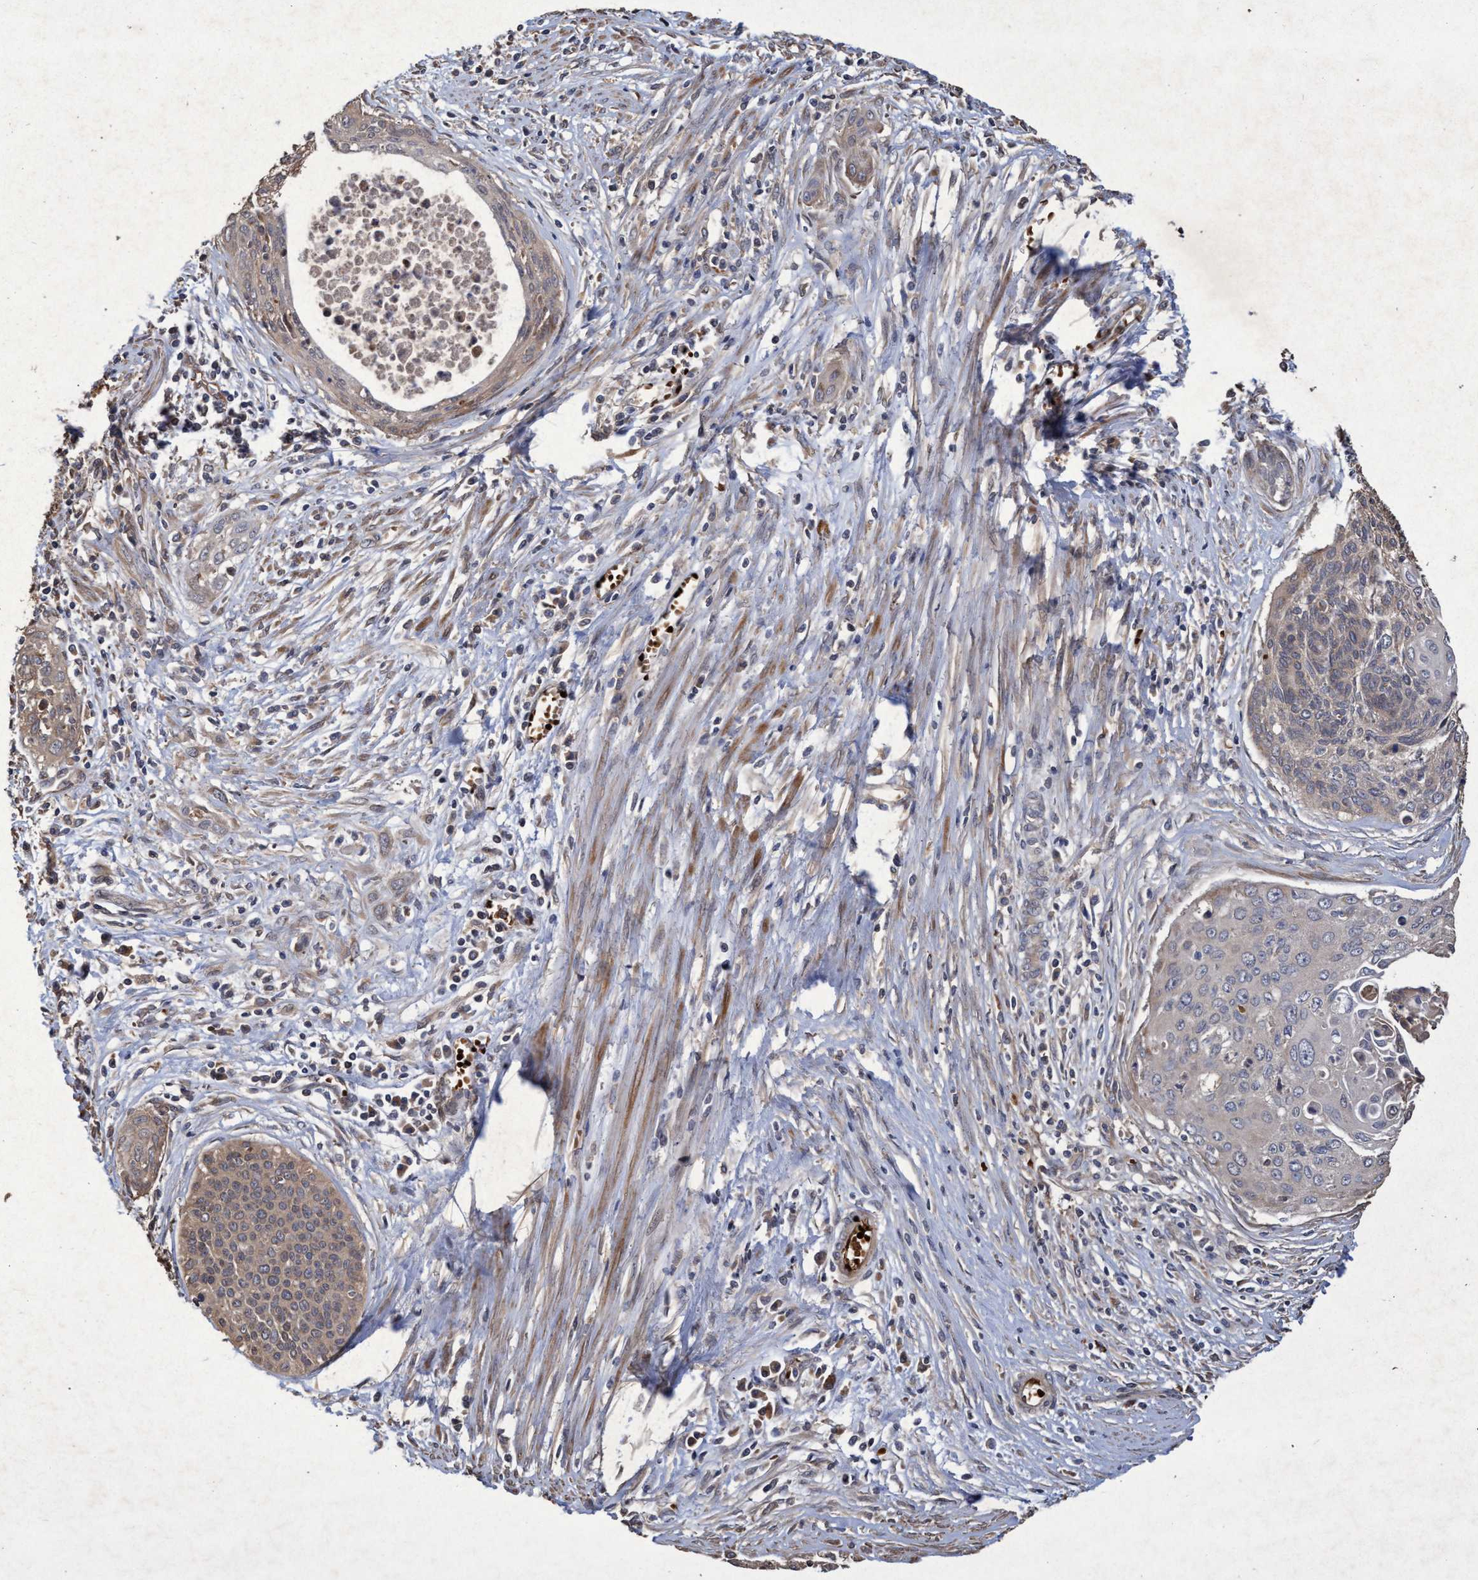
{"staining": {"intensity": "weak", "quantity": "<25%", "location": "cytoplasmic/membranous"}, "tissue": "cervical cancer", "cell_type": "Tumor cells", "image_type": "cancer", "snomed": [{"axis": "morphology", "description": "Squamous cell carcinoma, NOS"}, {"axis": "topography", "description": "Cervix"}], "caption": "Tumor cells show no significant protein expression in cervical squamous cell carcinoma. (DAB (3,3'-diaminobenzidine) immunohistochemistry (IHC) with hematoxylin counter stain).", "gene": "CHMP6", "patient": {"sex": "female", "age": 55}}